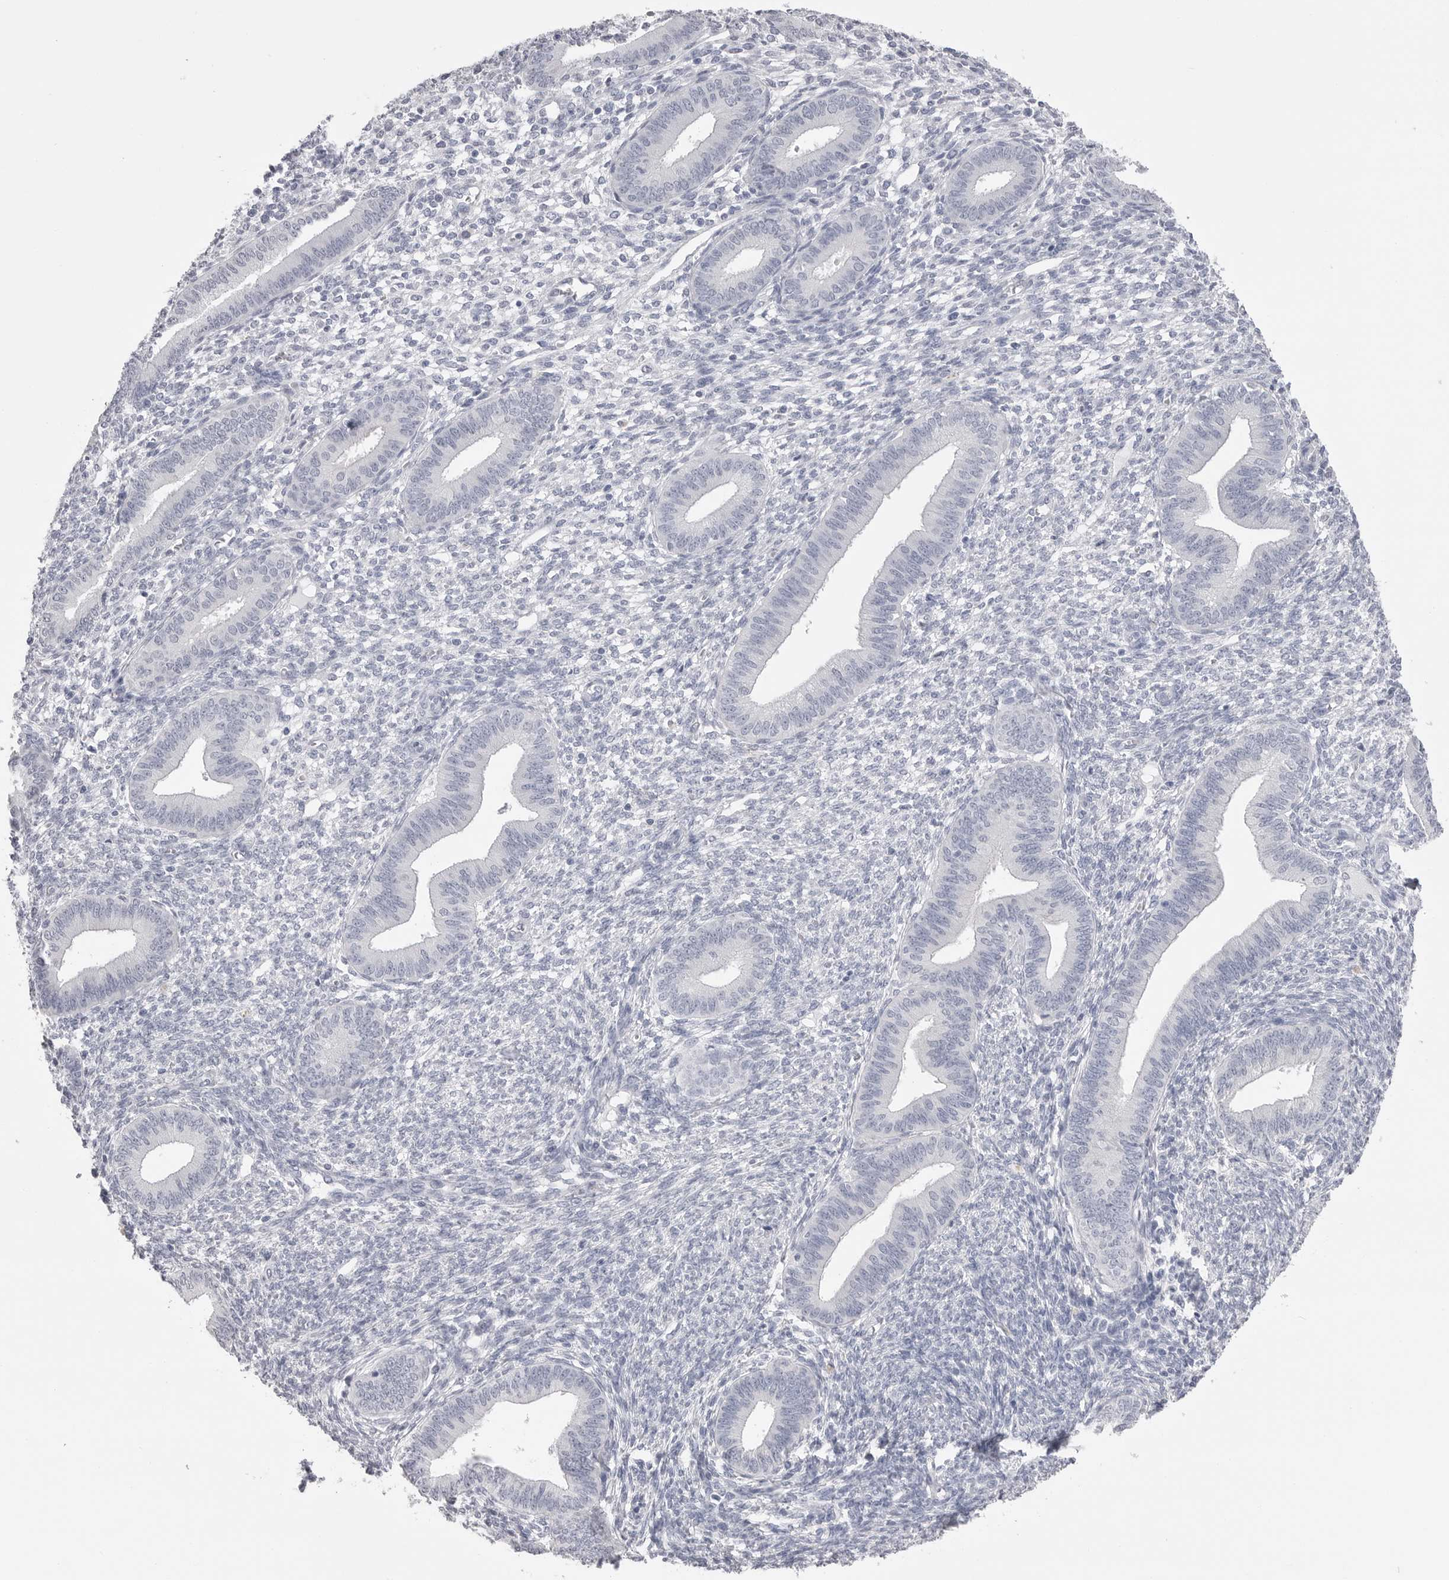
{"staining": {"intensity": "negative", "quantity": "none", "location": "none"}, "tissue": "endometrium", "cell_type": "Cells in endometrial stroma", "image_type": "normal", "snomed": [{"axis": "morphology", "description": "Normal tissue, NOS"}, {"axis": "topography", "description": "Endometrium"}], "caption": "Immunohistochemistry photomicrograph of benign endometrium: endometrium stained with DAB exhibits no significant protein positivity in cells in endometrial stroma. (DAB immunohistochemistry (IHC) visualized using brightfield microscopy, high magnification).", "gene": "CPB1", "patient": {"sex": "female", "age": 46}}